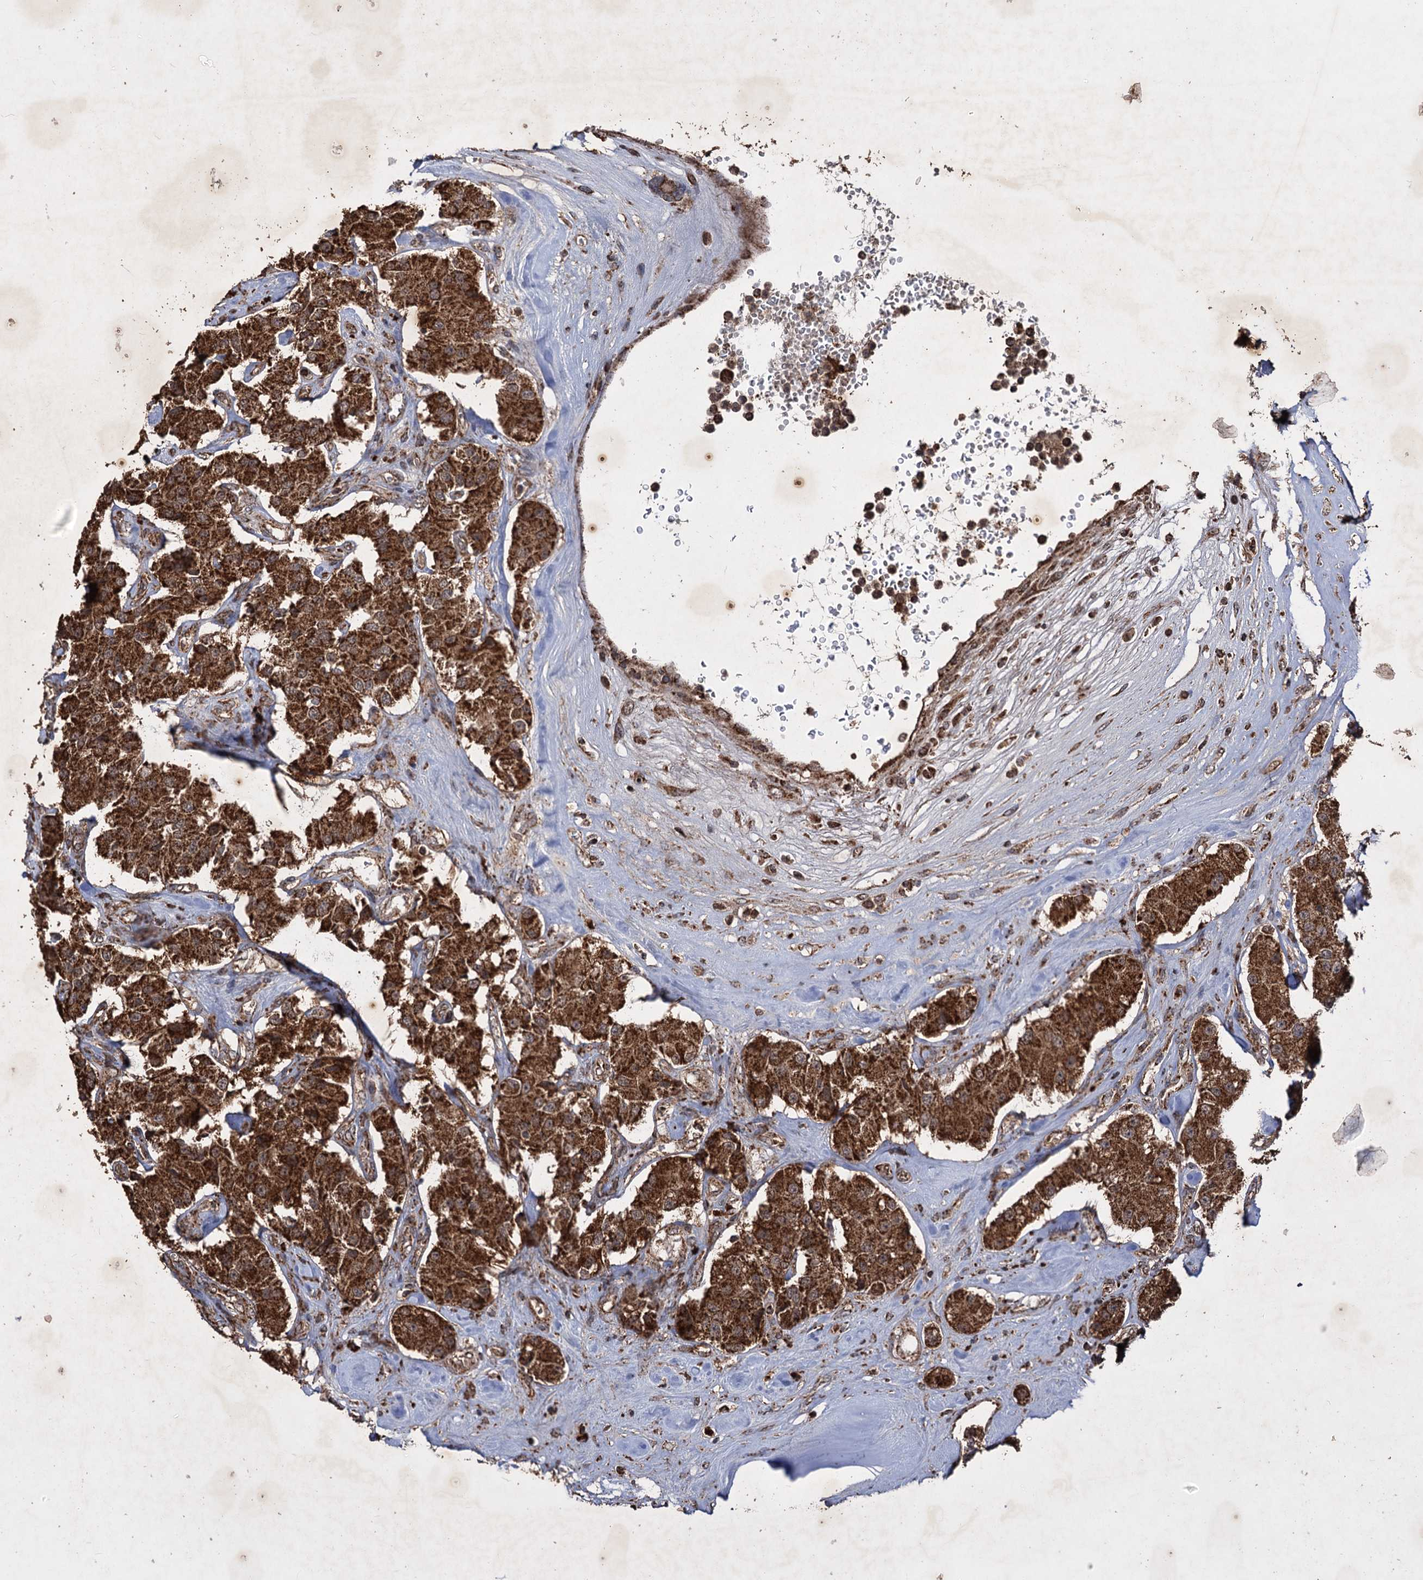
{"staining": {"intensity": "strong", "quantity": ">75%", "location": "cytoplasmic/membranous"}, "tissue": "carcinoid", "cell_type": "Tumor cells", "image_type": "cancer", "snomed": [{"axis": "morphology", "description": "Carcinoid, malignant, NOS"}, {"axis": "topography", "description": "Pancreas"}], "caption": "Immunohistochemistry (IHC) of human carcinoid reveals high levels of strong cytoplasmic/membranous positivity in about >75% of tumor cells. (brown staining indicates protein expression, while blue staining denotes nuclei).", "gene": "IPO4", "patient": {"sex": "male", "age": 41}}